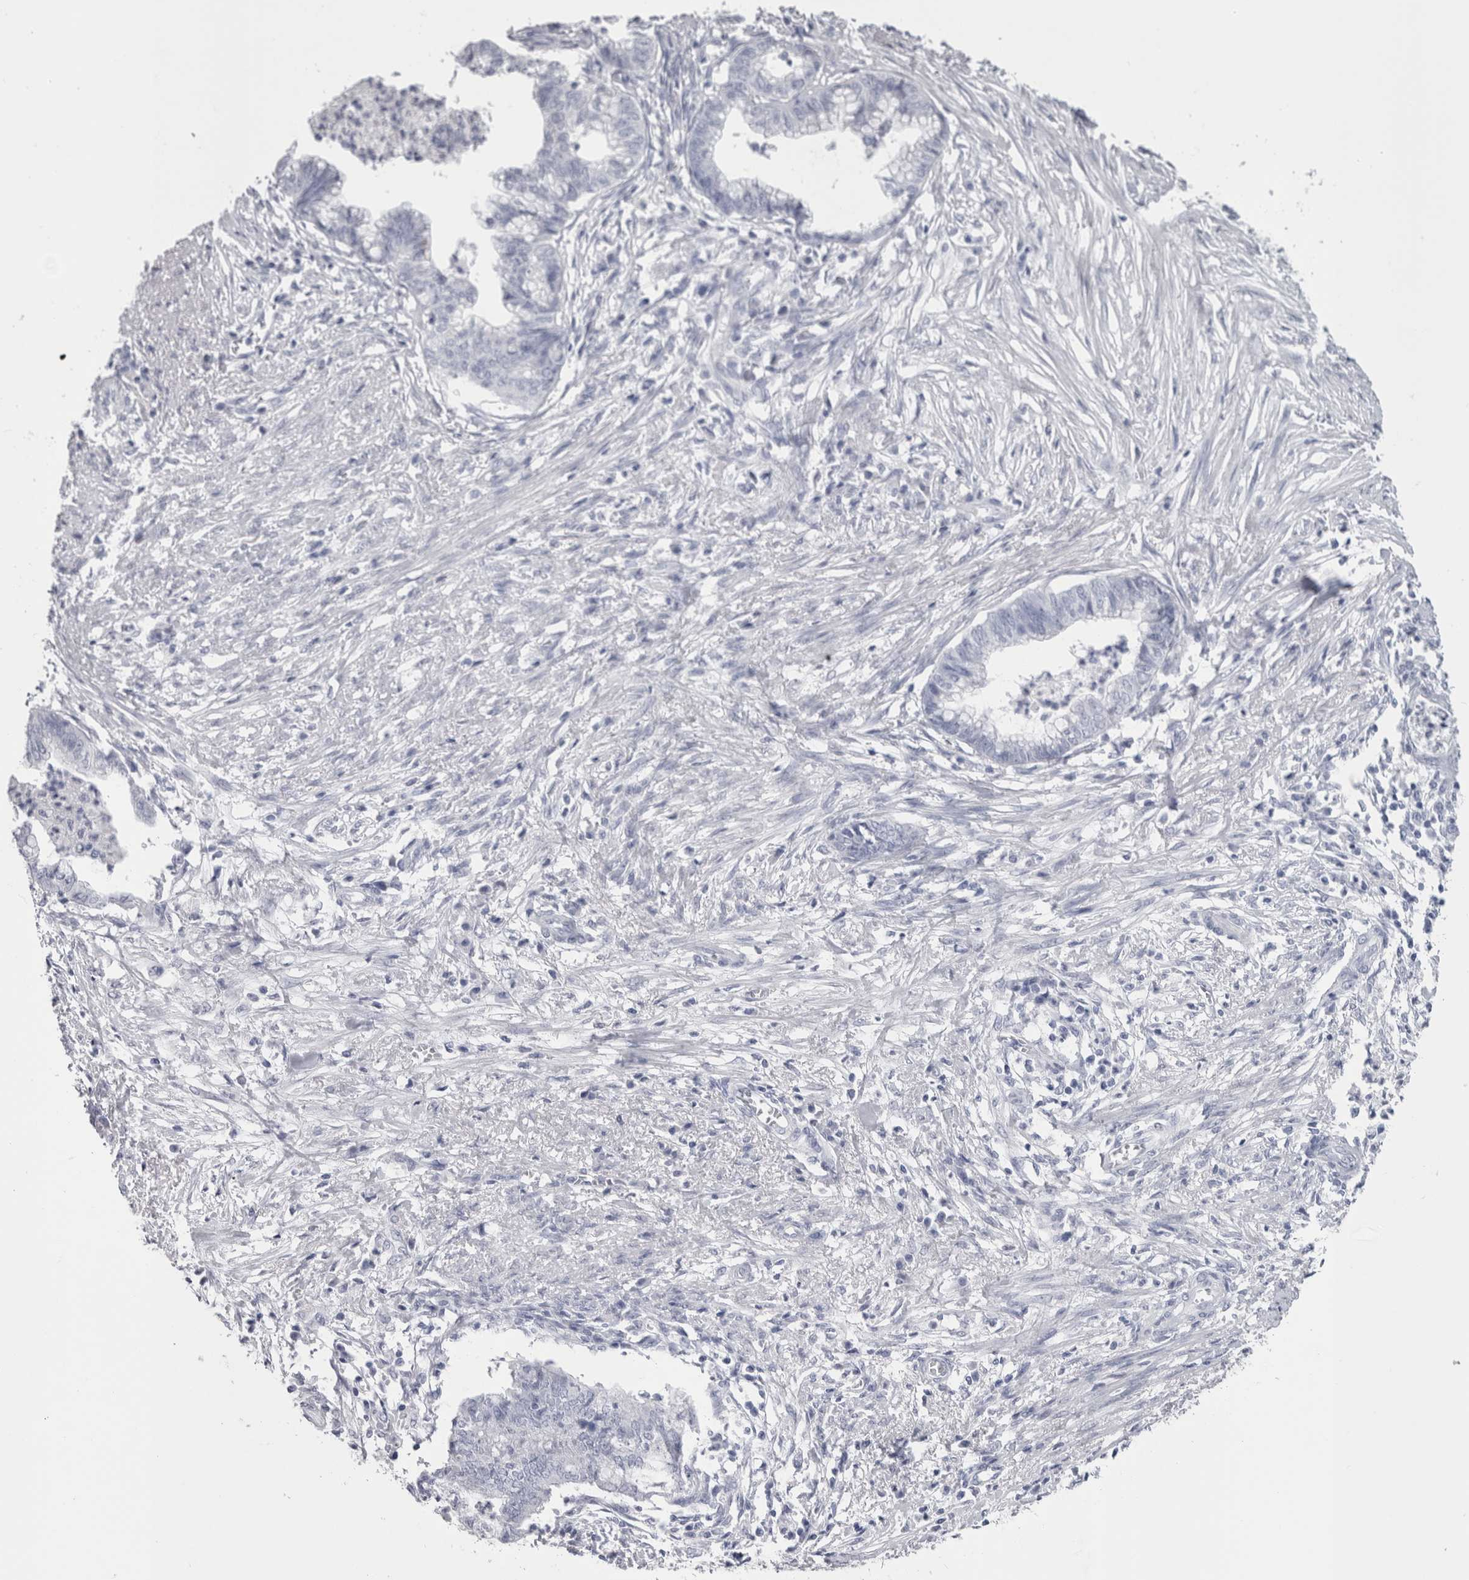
{"staining": {"intensity": "negative", "quantity": "none", "location": "none"}, "tissue": "endometrial cancer", "cell_type": "Tumor cells", "image_type": "cancer", "snomed": [{"axis": "morphology", "description": "Necrosis, NOS"}, {"axis": "morphology", "description": "Adenocarcinoma, NOS"}, {"axis": "topography", "description": "Endometrium"}], "caption": "A micrograph of endometrial cancer stained for a protein demonstrates no brown staining in tumor cells. (Stains: DAB (3,3'-diaminobenzidine) IHC with hematoxylin counter stain, Microscopy: brightfield microscopy at high magnification).", "gene": "PTH", "patient": {"sex": "female", "age": 79}}